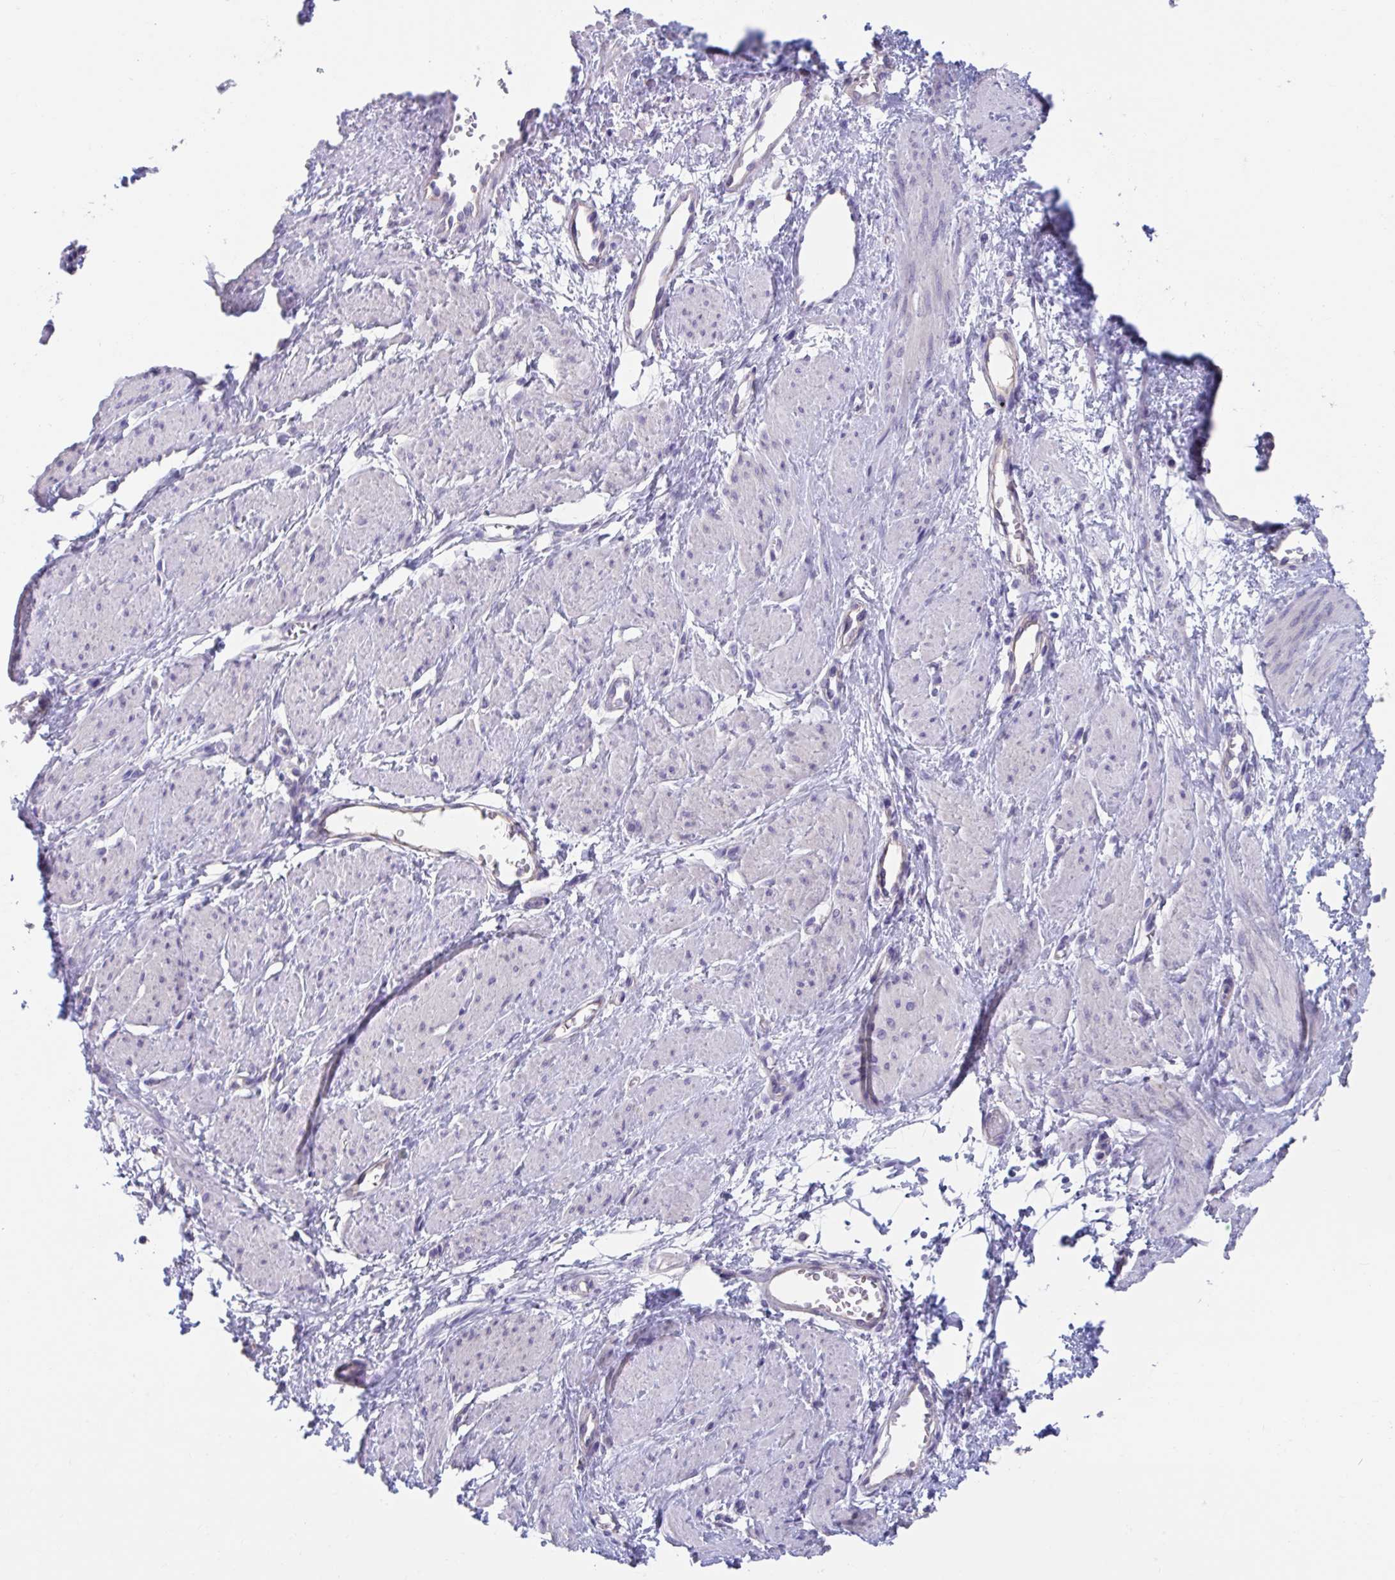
{"staining": {"intensity": "negative", "quantity": "none", "location": "none"}, "tissue": "smooth muscle", "cell_type": "Smooth muscle cells", "image_type": "normal", "snomed": [{"axis": "morphology", "description": "Normal tissue, NOS"}, {"axis": "topography", "description": "Smooth muscle"}, {"axis": "topography", "description": "Uterus"}], "caption": "Immunohistochemistry (IHC) of normal smooth muscle exhibits no staining in smooth muscle cells.", "gene": "GPR162", "patient": {"sex": "female", "age": 39}}